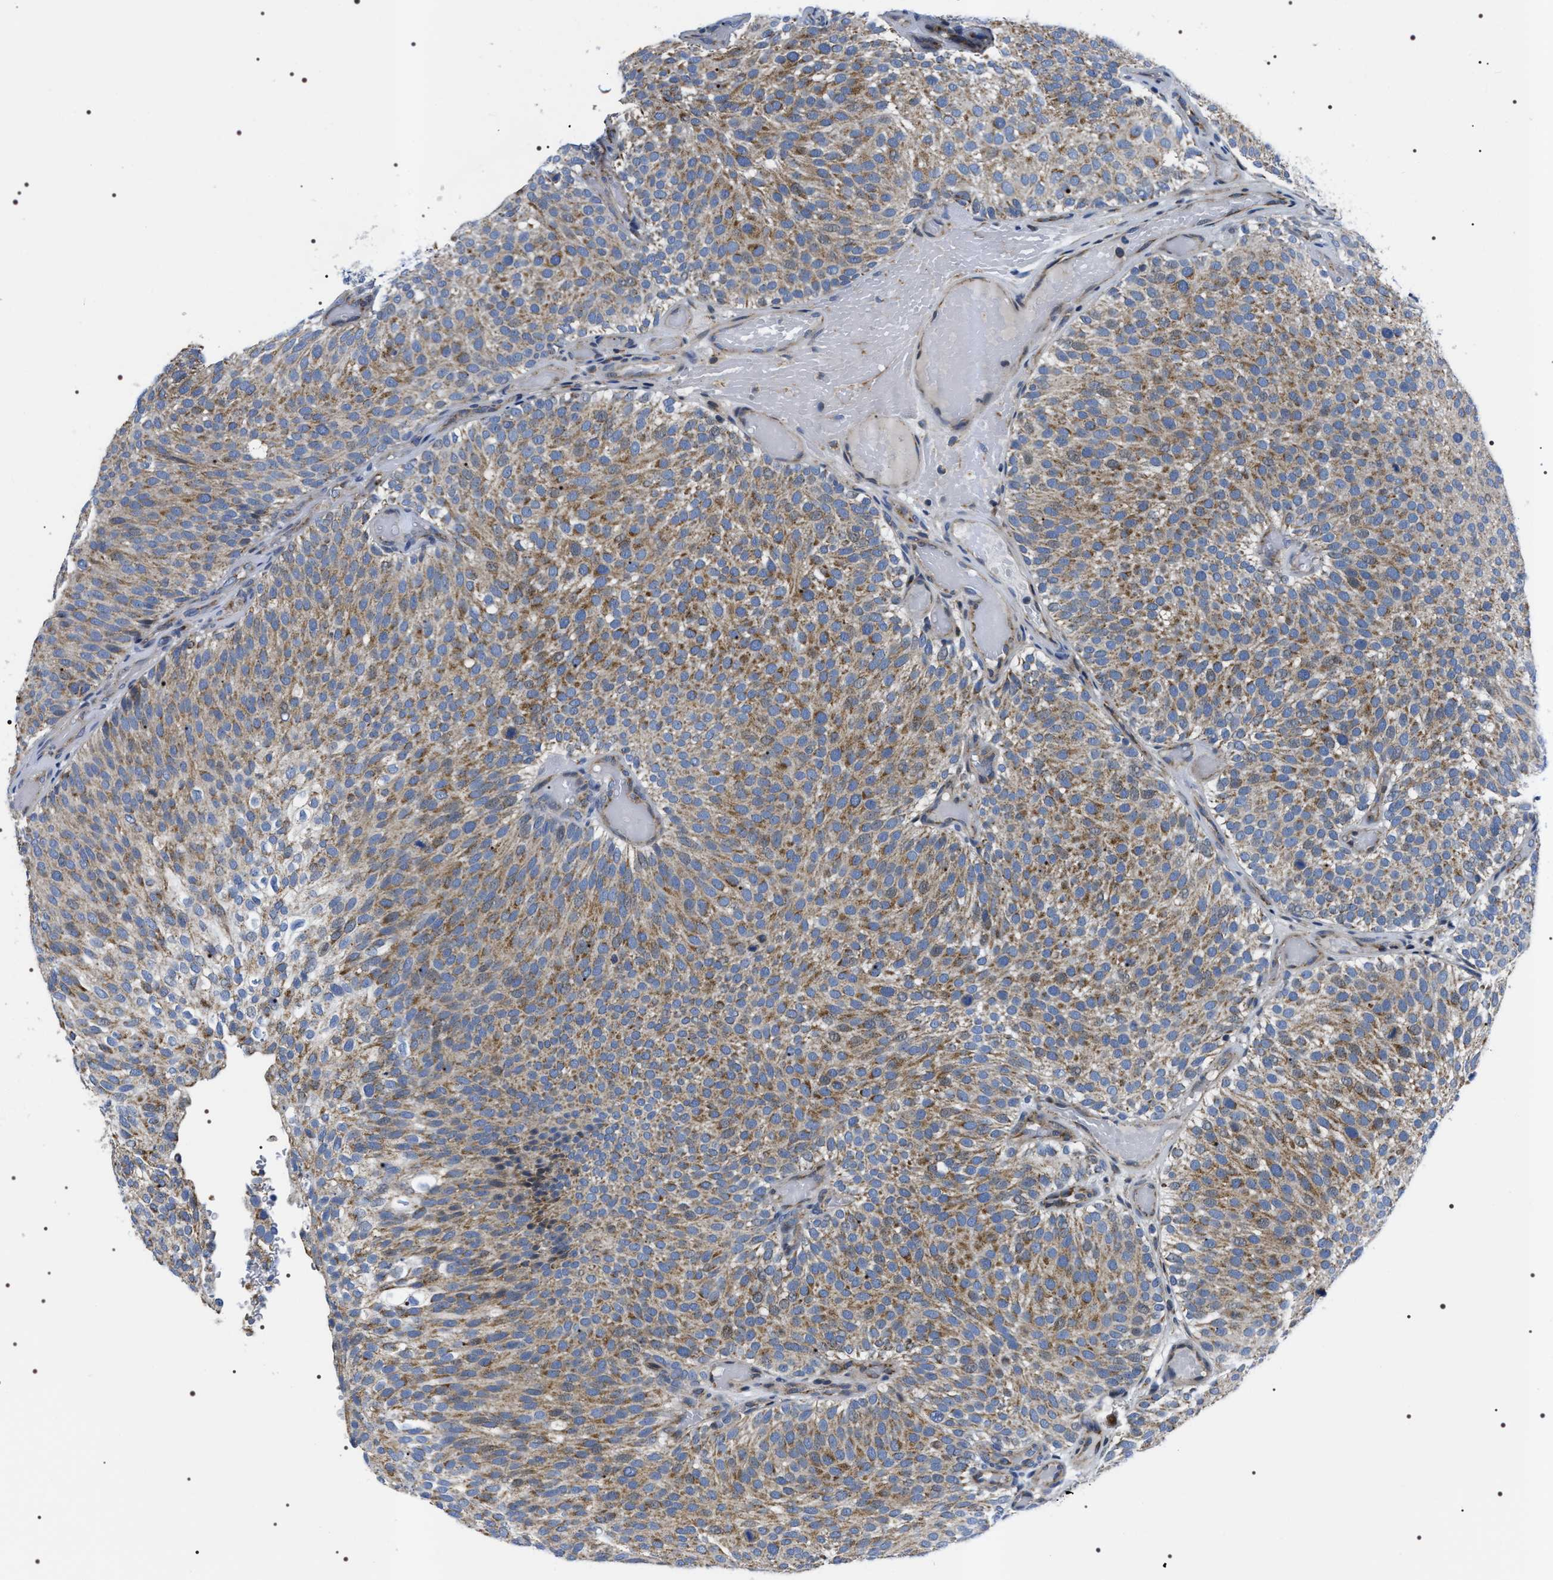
{"staining": {"intensity": "moderate", "quantity": ">75%", "location": "cytoplasmic/membranous"}, "tissue": "urothelial cancer", "cell_type": "Tumor cells", "image_type": "cancer", "snomed": [{"axis": "morphology", "description": "Urothelial carcinoma, Low grade"}, {"axis": "topography", "description": "Urinary bladder"}], "caption": "DAB (3,3'-diaminobenzidine) immunohistochemical staining of human urothelial carcinoma (low-grade) reveals moderate cytoplasmic/membranous protein expression in approximately >75% of tumor cells. The staining was performed using DAB (3,3'-diaminobenzidine), with brown indicating positive protein expression. Nuclei are stained blue with hematoxylin.", "gene": "NTMT1", "patient": {"sex": "male", "age": 78}}